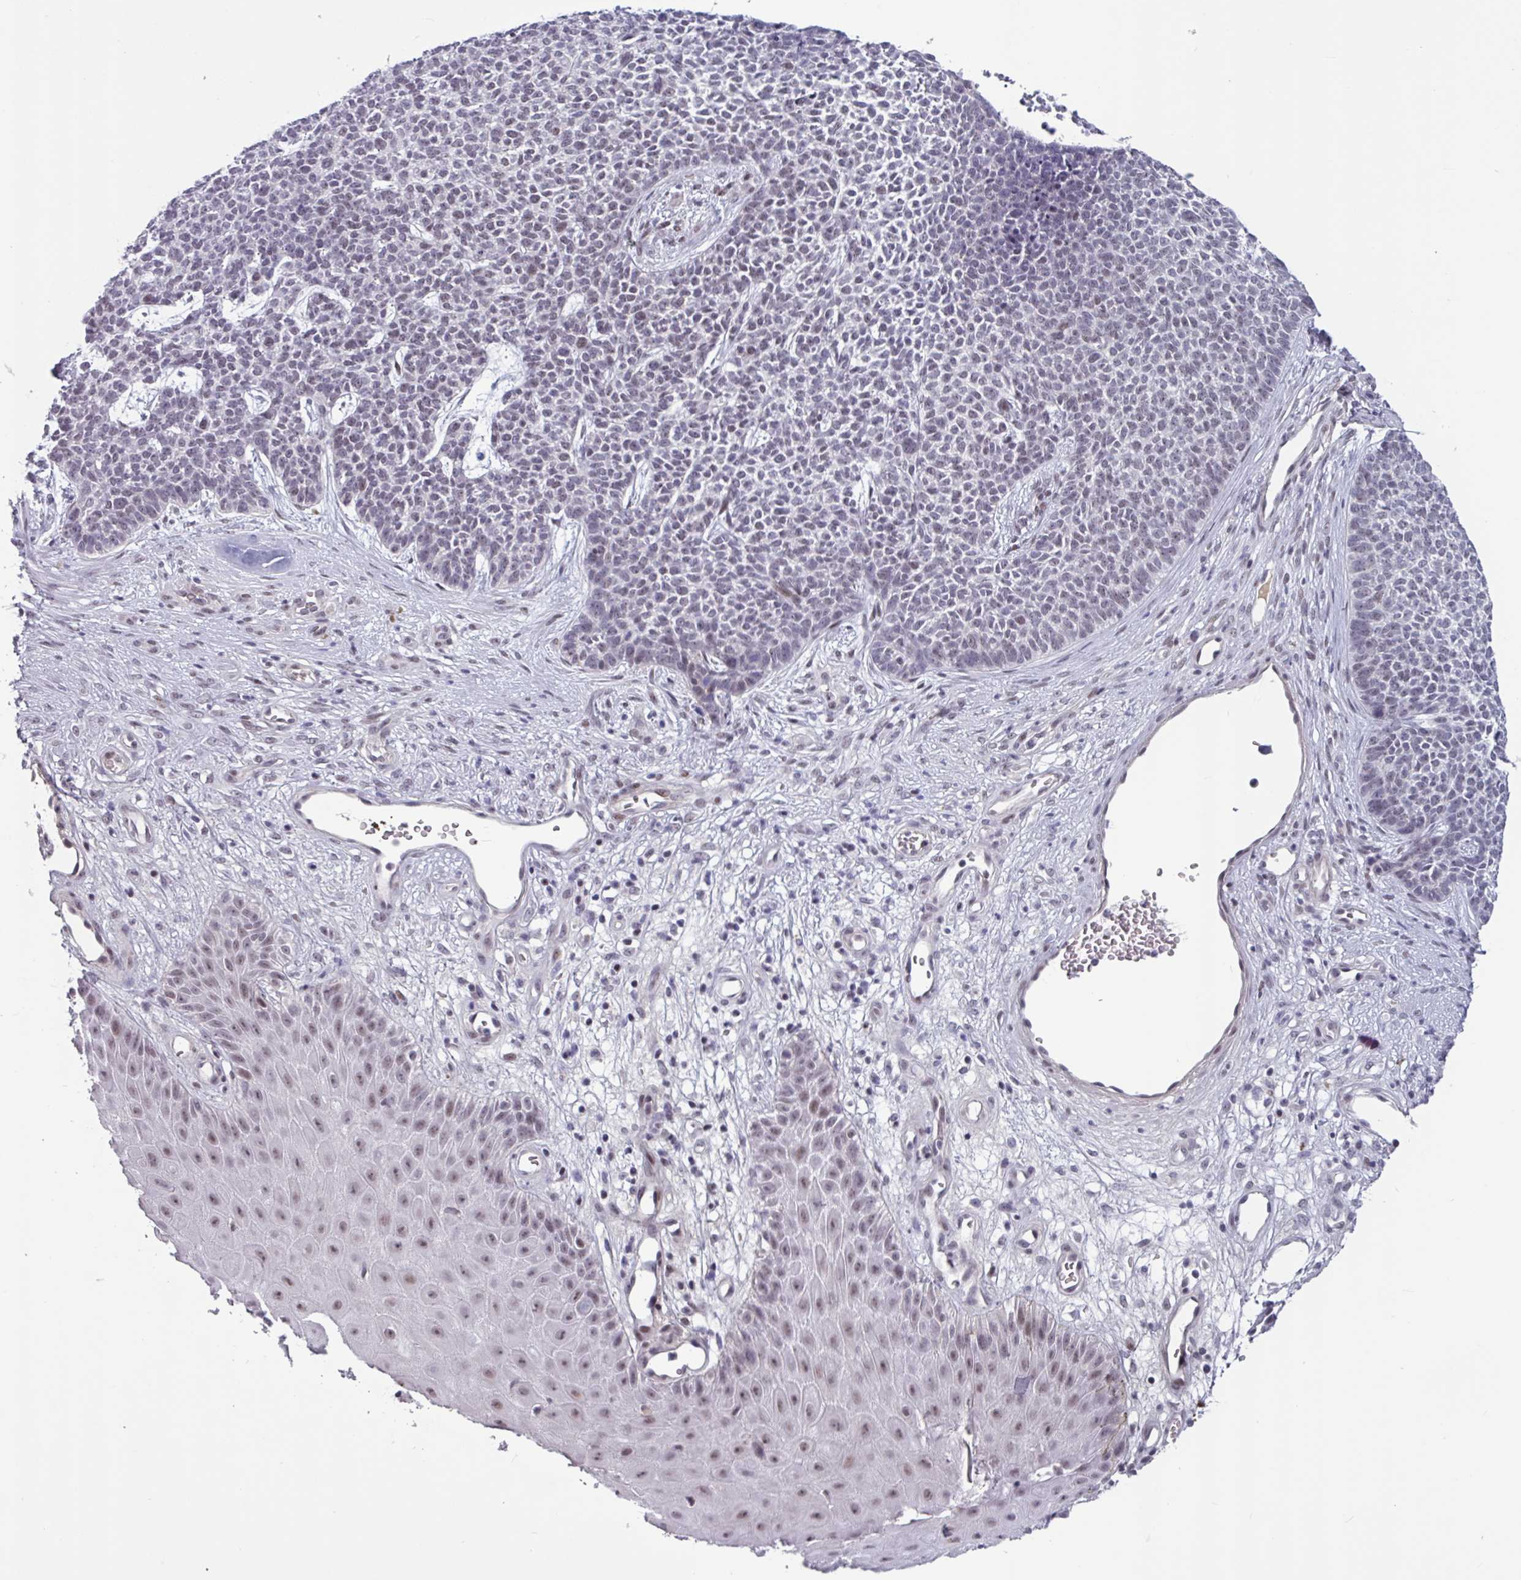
{"staining": {"intensity": "negative", "quantity": "none", "location": "none"}, "tissue": "skin cancer", "cell_type": "Tumor cells", "image_type": "cancer", "snomed": [{"axis": "morphology", "description": "Basal cell carcinoma"}, {"axis": "topography", "description": "Skin"}], "caption": "A histopathology image of basal cell carcinoma (skin) stained for a protein reveals no brown staining in tumor cells. (DAB (3,3'-diaminobenzidine) IHC visualized using brightfield microscopy, high magnification).", "gene": "ZNF575", "patient": {"sex": "female", "age": 84}}